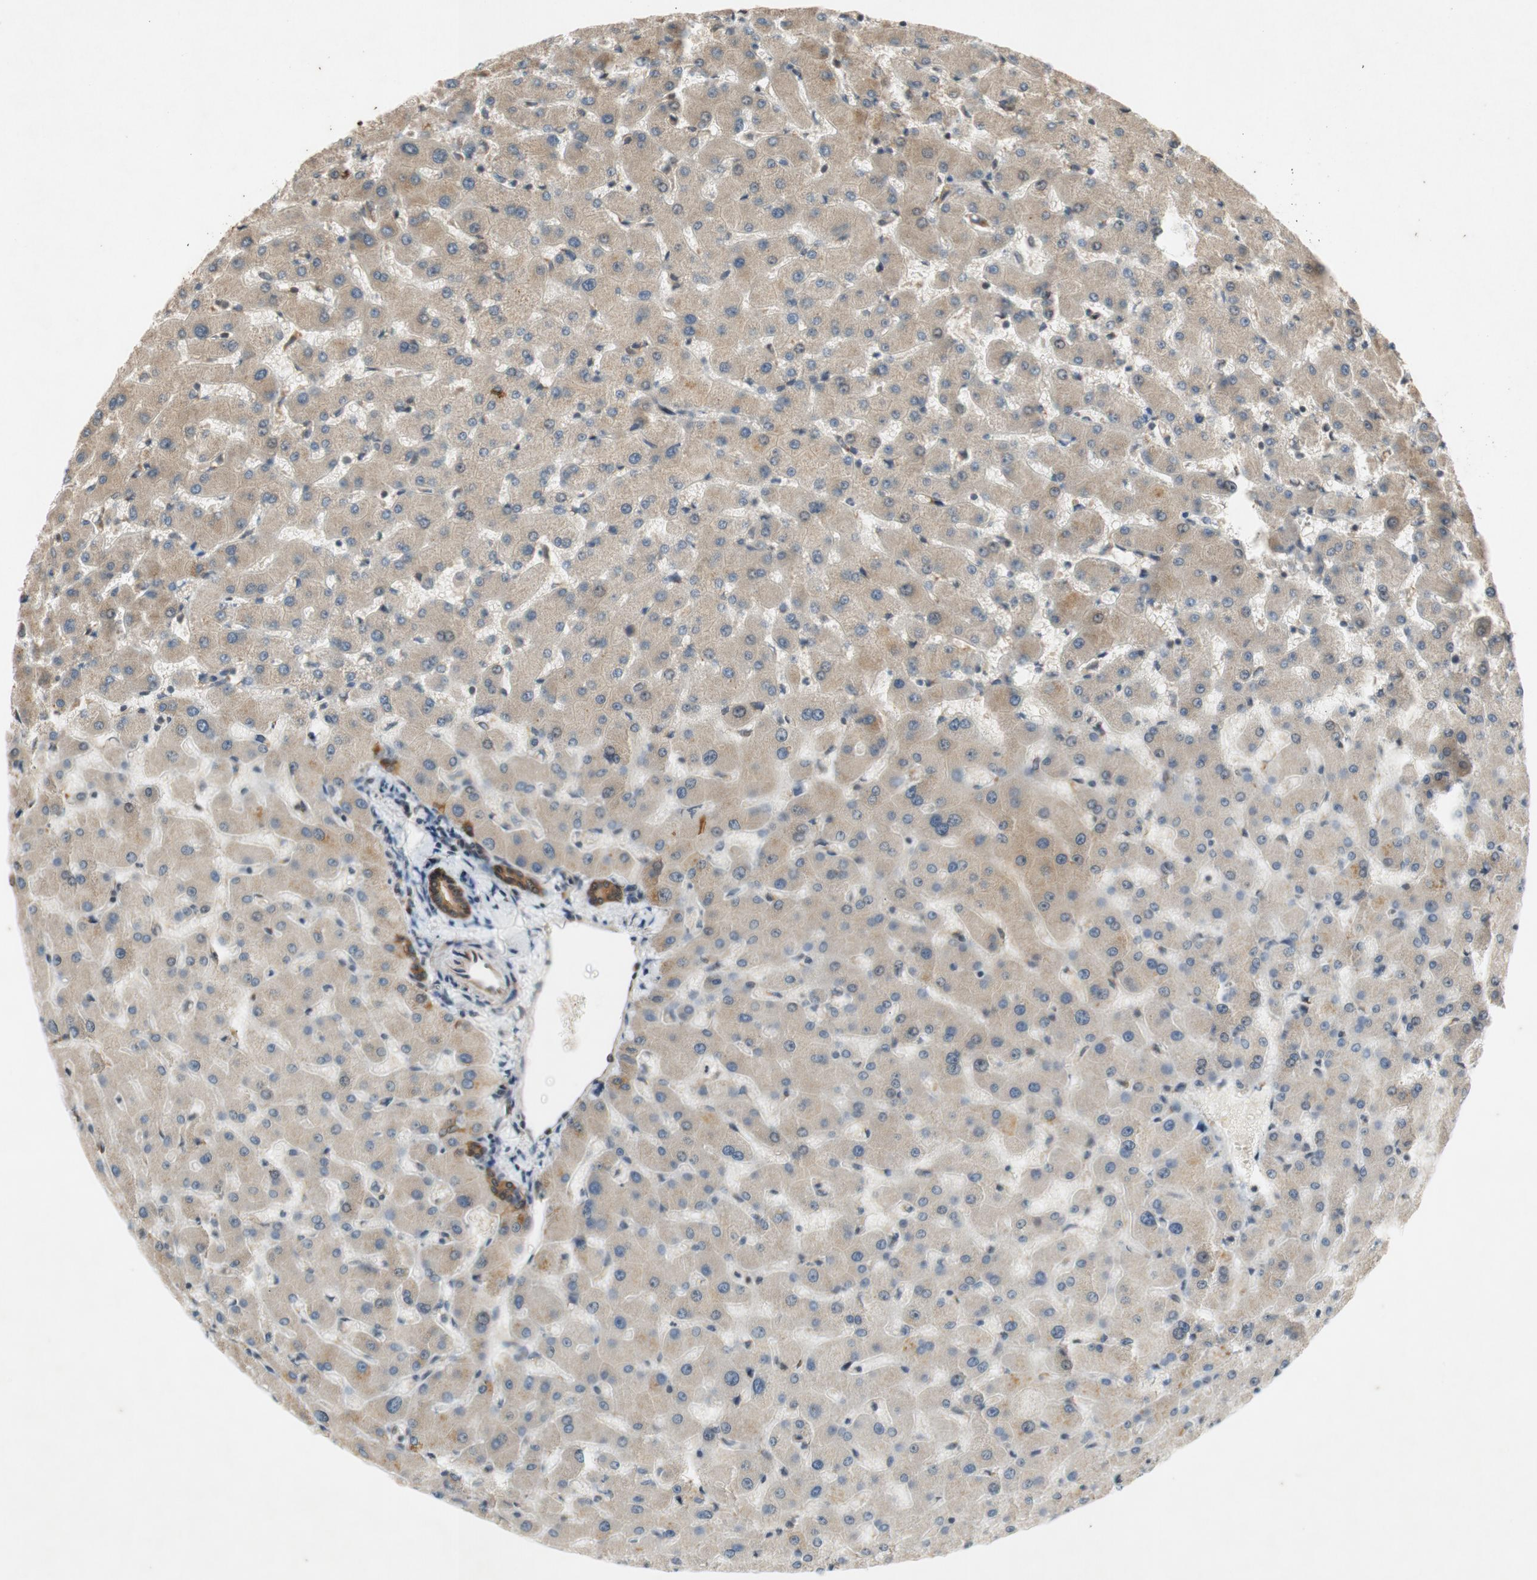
{"staining": {"intensity": "moderate", "quantity": ">75%", "location": "cytoplasmic/membranous"}, "tissue": "liver", "cell_type": "Cholangiocytes", "image_type": "normal", "snomed": [{"axis": "morphology", "description": "Normal tissue, NOS"}, {"axis": "topography", "description": "Liver"}], "caption": "Immunohistochemistry image of unremarkable human liver stained for a protein (brown), which shows medium levels of moderate cytoplasmic/membranous staining in about >75% of cholangiocytes.", "gene": "ATP2C1", "patient": {"sex": "female", "age": 63}}